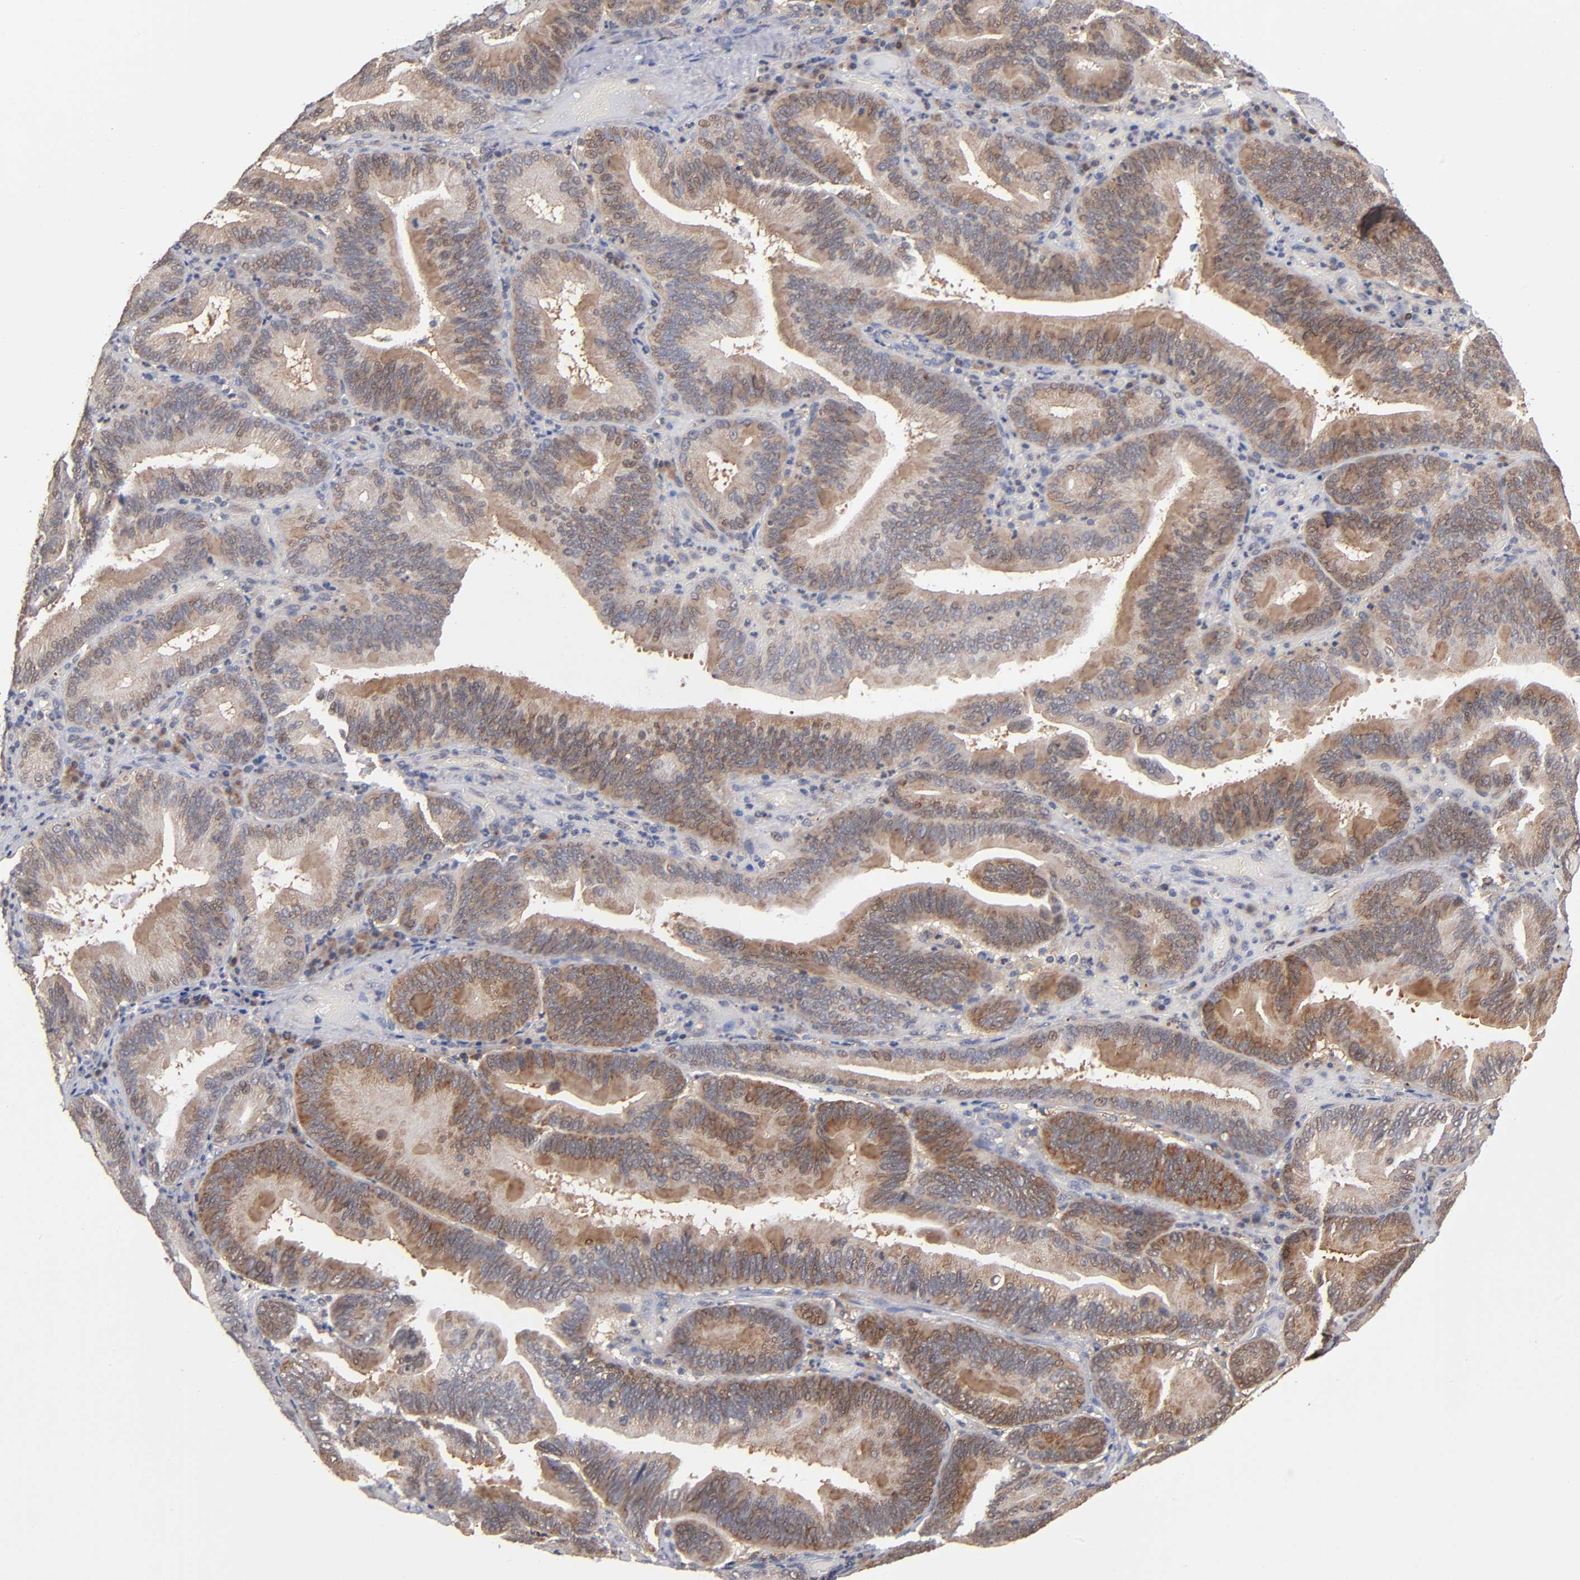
{"staining": {"intensity": "moderate", "quantity": ">75%", "location": "cytoplasmic/membranous"}, "tissue": "pancreatic cancer", "cell_type": "Tumor cells", "image_type": "cancer", "snomed": [{"axis": "morphology", "description": "Adenocarcinoma, NOS"}, {"axis": "topography", "description": "Pancreas"}], "caption": "Adenocarcinoma (pancreatic) tissue displays moderate cytoplasmic/membranous staining in about >75% of tumor cells, visualized by immunohistochemistry. (DAB (3,3'-diaminobenzidine) = brown stain, brightfield microscopy at high magnification).", "gene": "ALG13", "patient": {"sex": "male", "age": 82}}